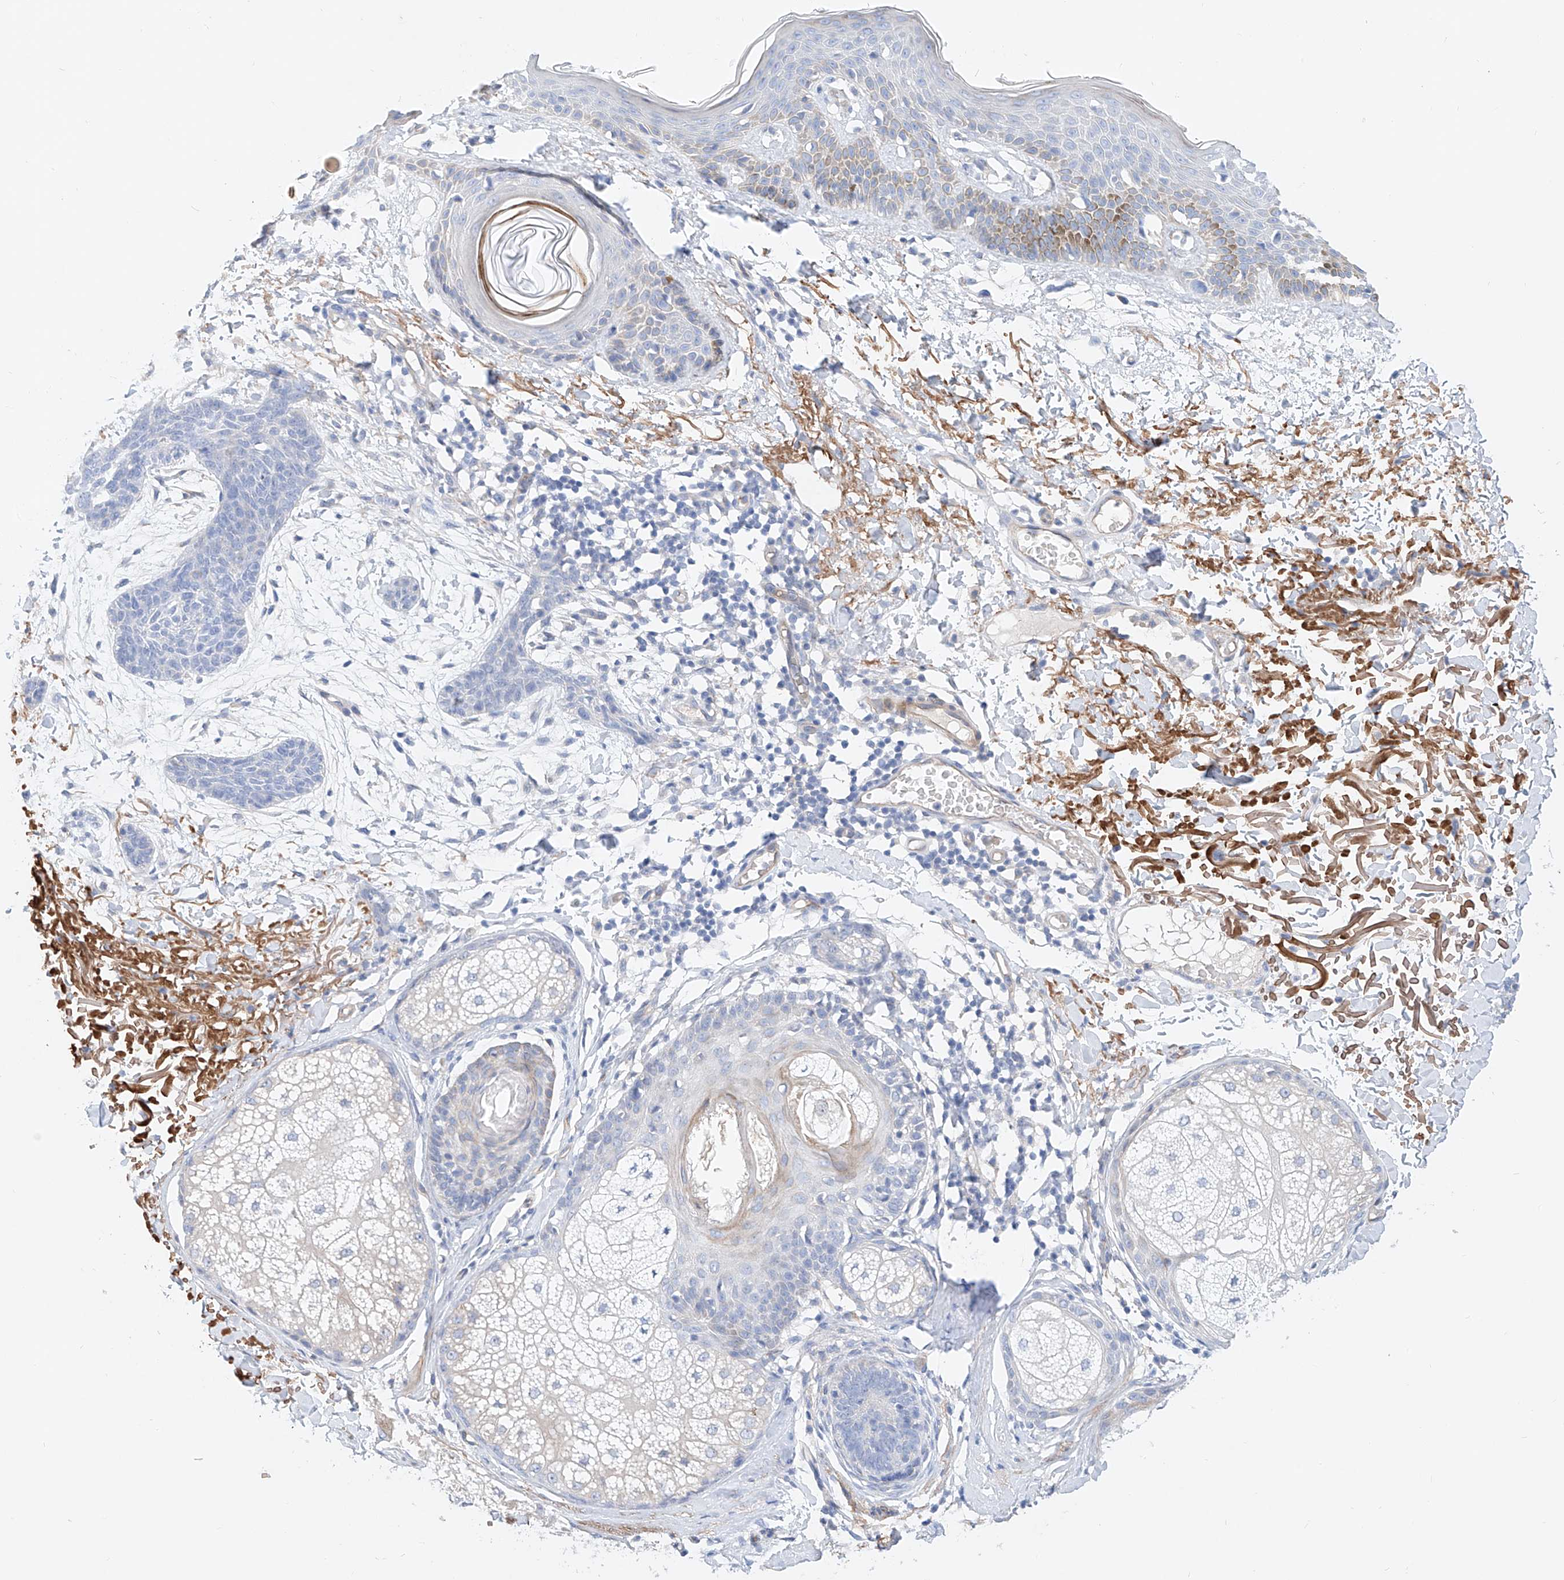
{"staining": {"intensity": "negative", "quantity": "none", "location": "none"}, "tissue": "skin cancer", "cell_type": "Tumor cells", "image_type": "cancer", "snomed": [{"axis": "morphology", "description": "Basal cell carcinoma"}, {"axis": "topography", "description": "Skin"}], "caption": "A high-resolution micrograph shows immunohistochemistry (IHC) staining of basal cell carcinoma (skin), which exhibits no significant expression in tumor cells.", "gene": "SBSPON", "patient": {"sex": "male", "age": 85}}